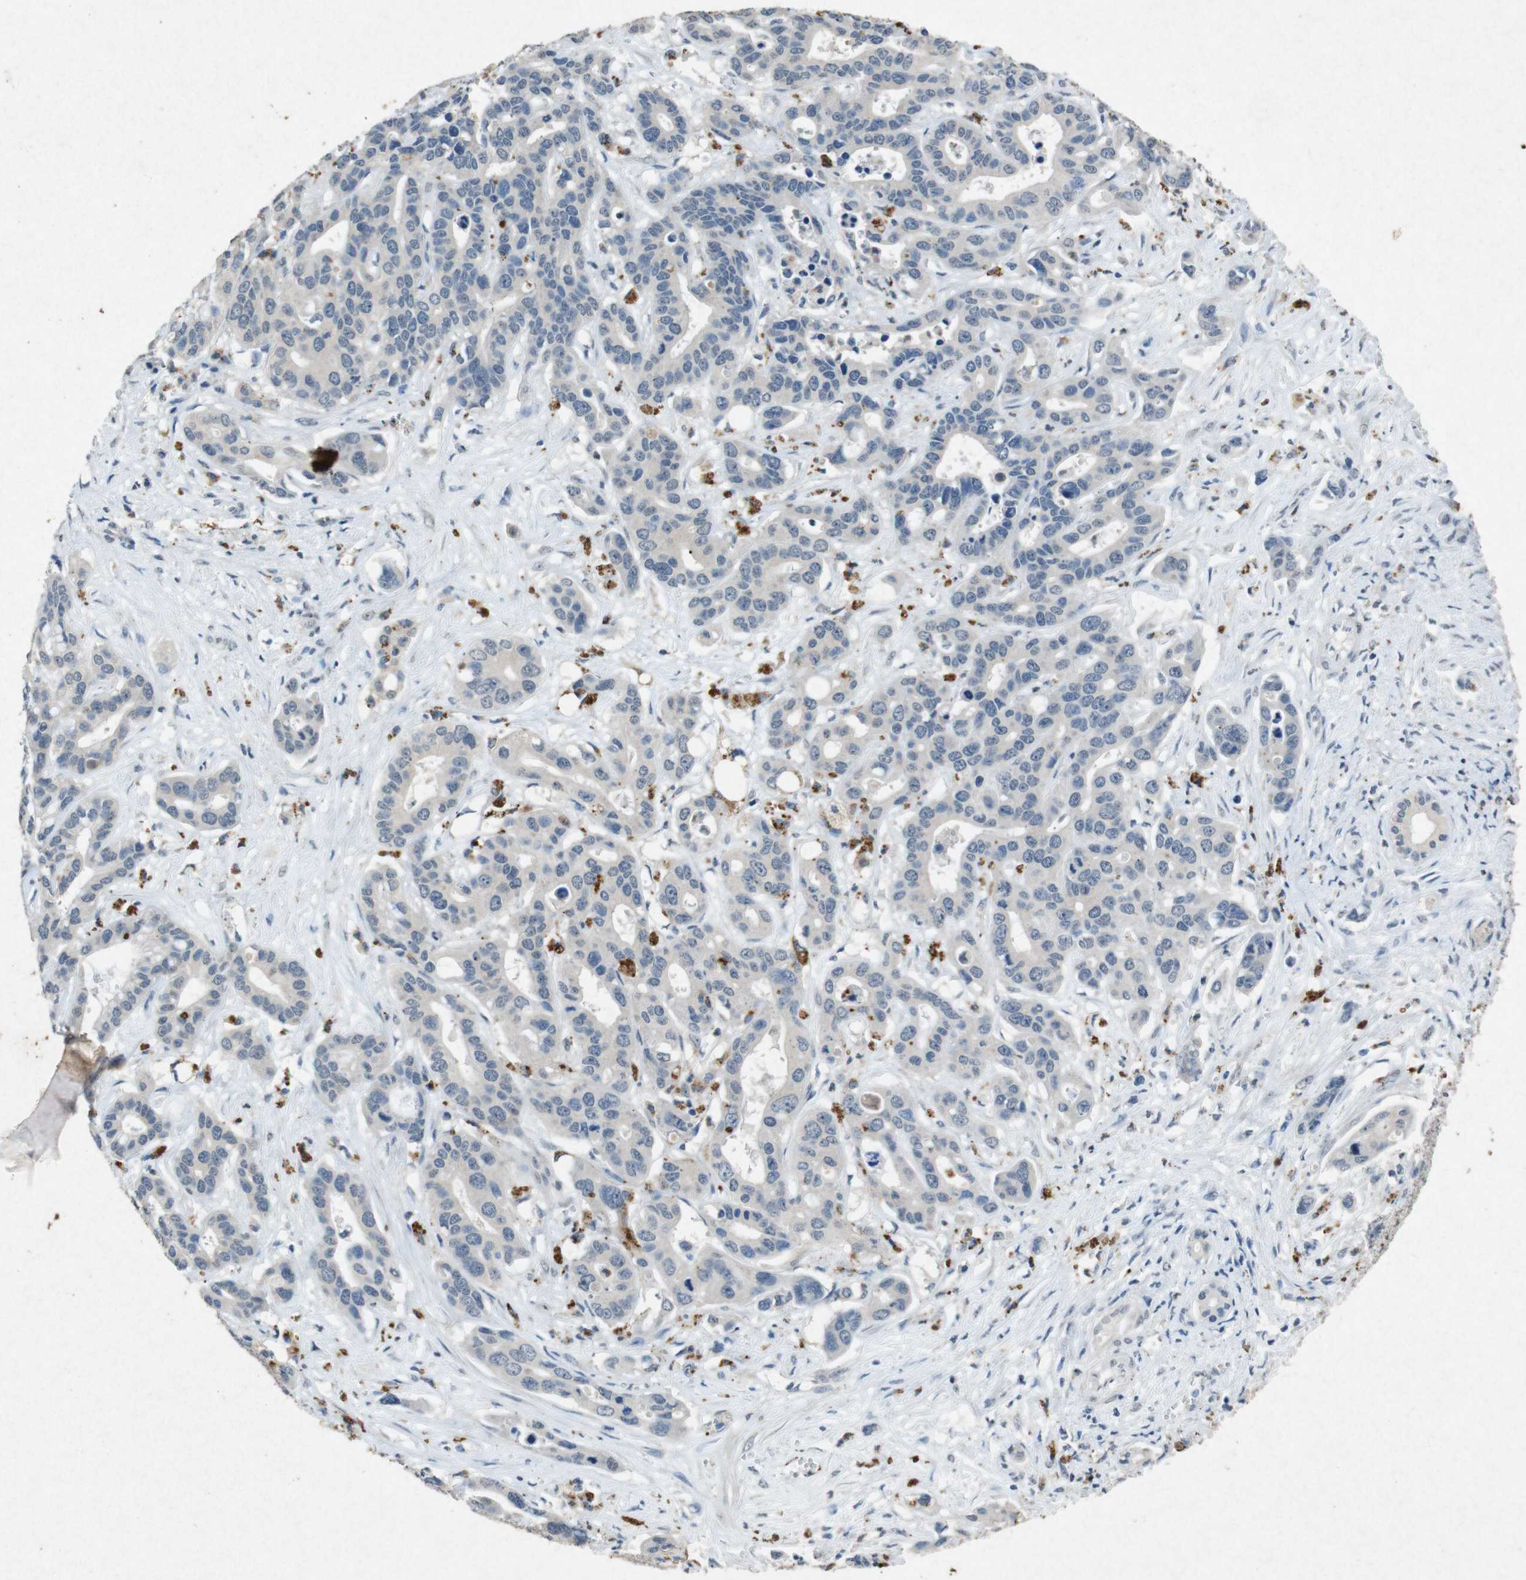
{"staining": {"intensity": "negative", "quantity": "none", "location": "none"}, "tissue": "liver cancer", "cell_type": "Tumor cells", "image_type": "cancer", "snomed": [{"axis": "morphology", "description": "Cholangiocarcinoma"}, {"axis": "topography", "description": "Liver"}], "caption": "Human cholangiocarcinoma (liver) stained for a protein using immunohistochemistry exhibits no expression in tumor cells.", "gene": "STBD1", "patient": {"sex": "female", "age": 65}}